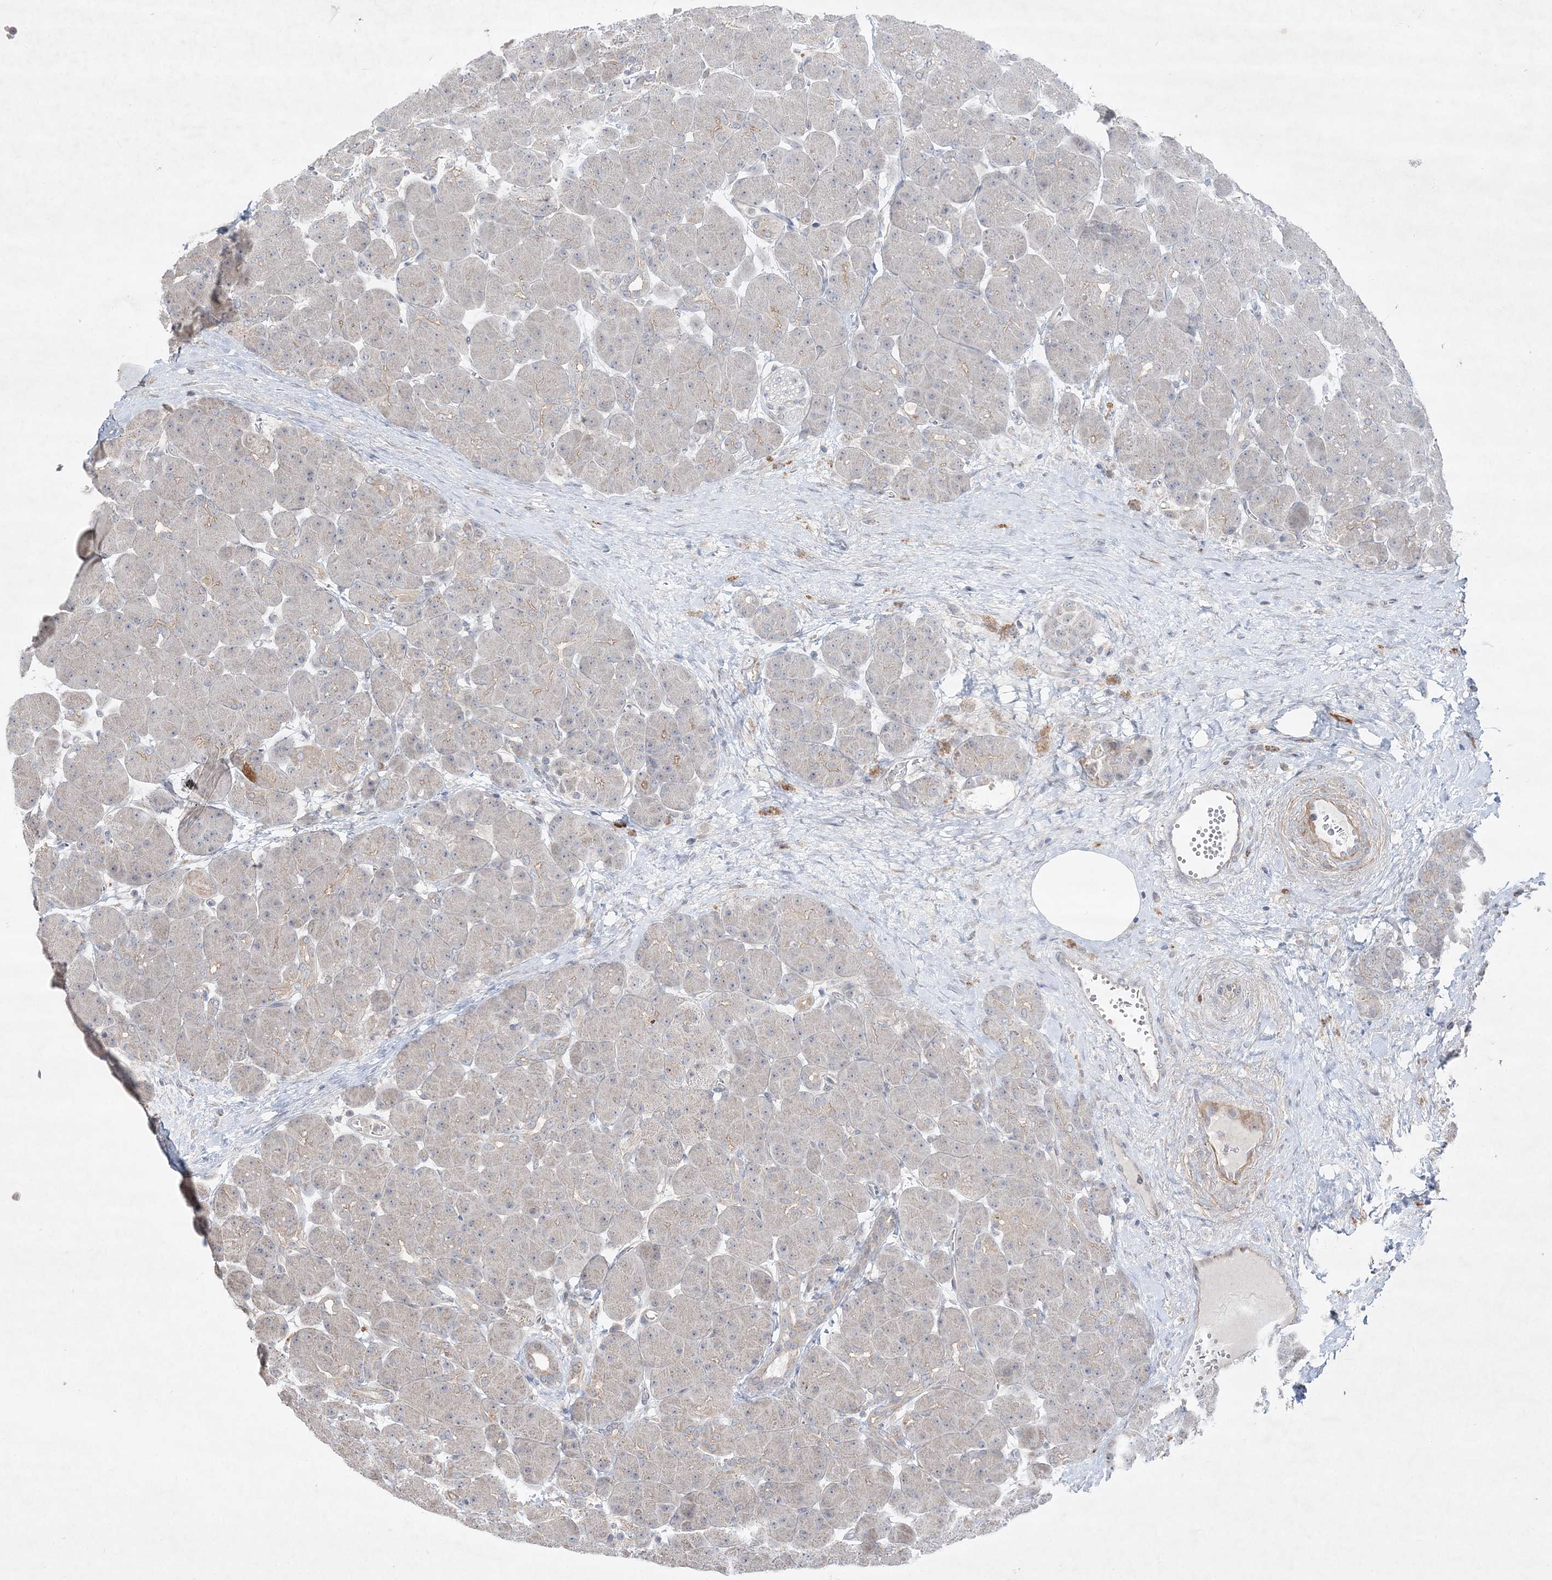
{"staining": {"intensity": "moderate", "quantity": "<25%", "location": "cytoplasmic/membranous"}, "tissue": "pancreas", "cell_type": "Exocrine glandular cells", "image_type": "normal", "snomed": [{"axis": "morphology", "description": "Normal tissue, NOS"}, {"axis": "topography", "description": "Pancreas"}], "caption": "Human pancreas stained with a brown dye reveals moderate cytoplasmic/membranous positive expression in about <25% of exocrine glandular cells.", "gene": "CLNK", "patient": {"sex": "male", "age": 66}}